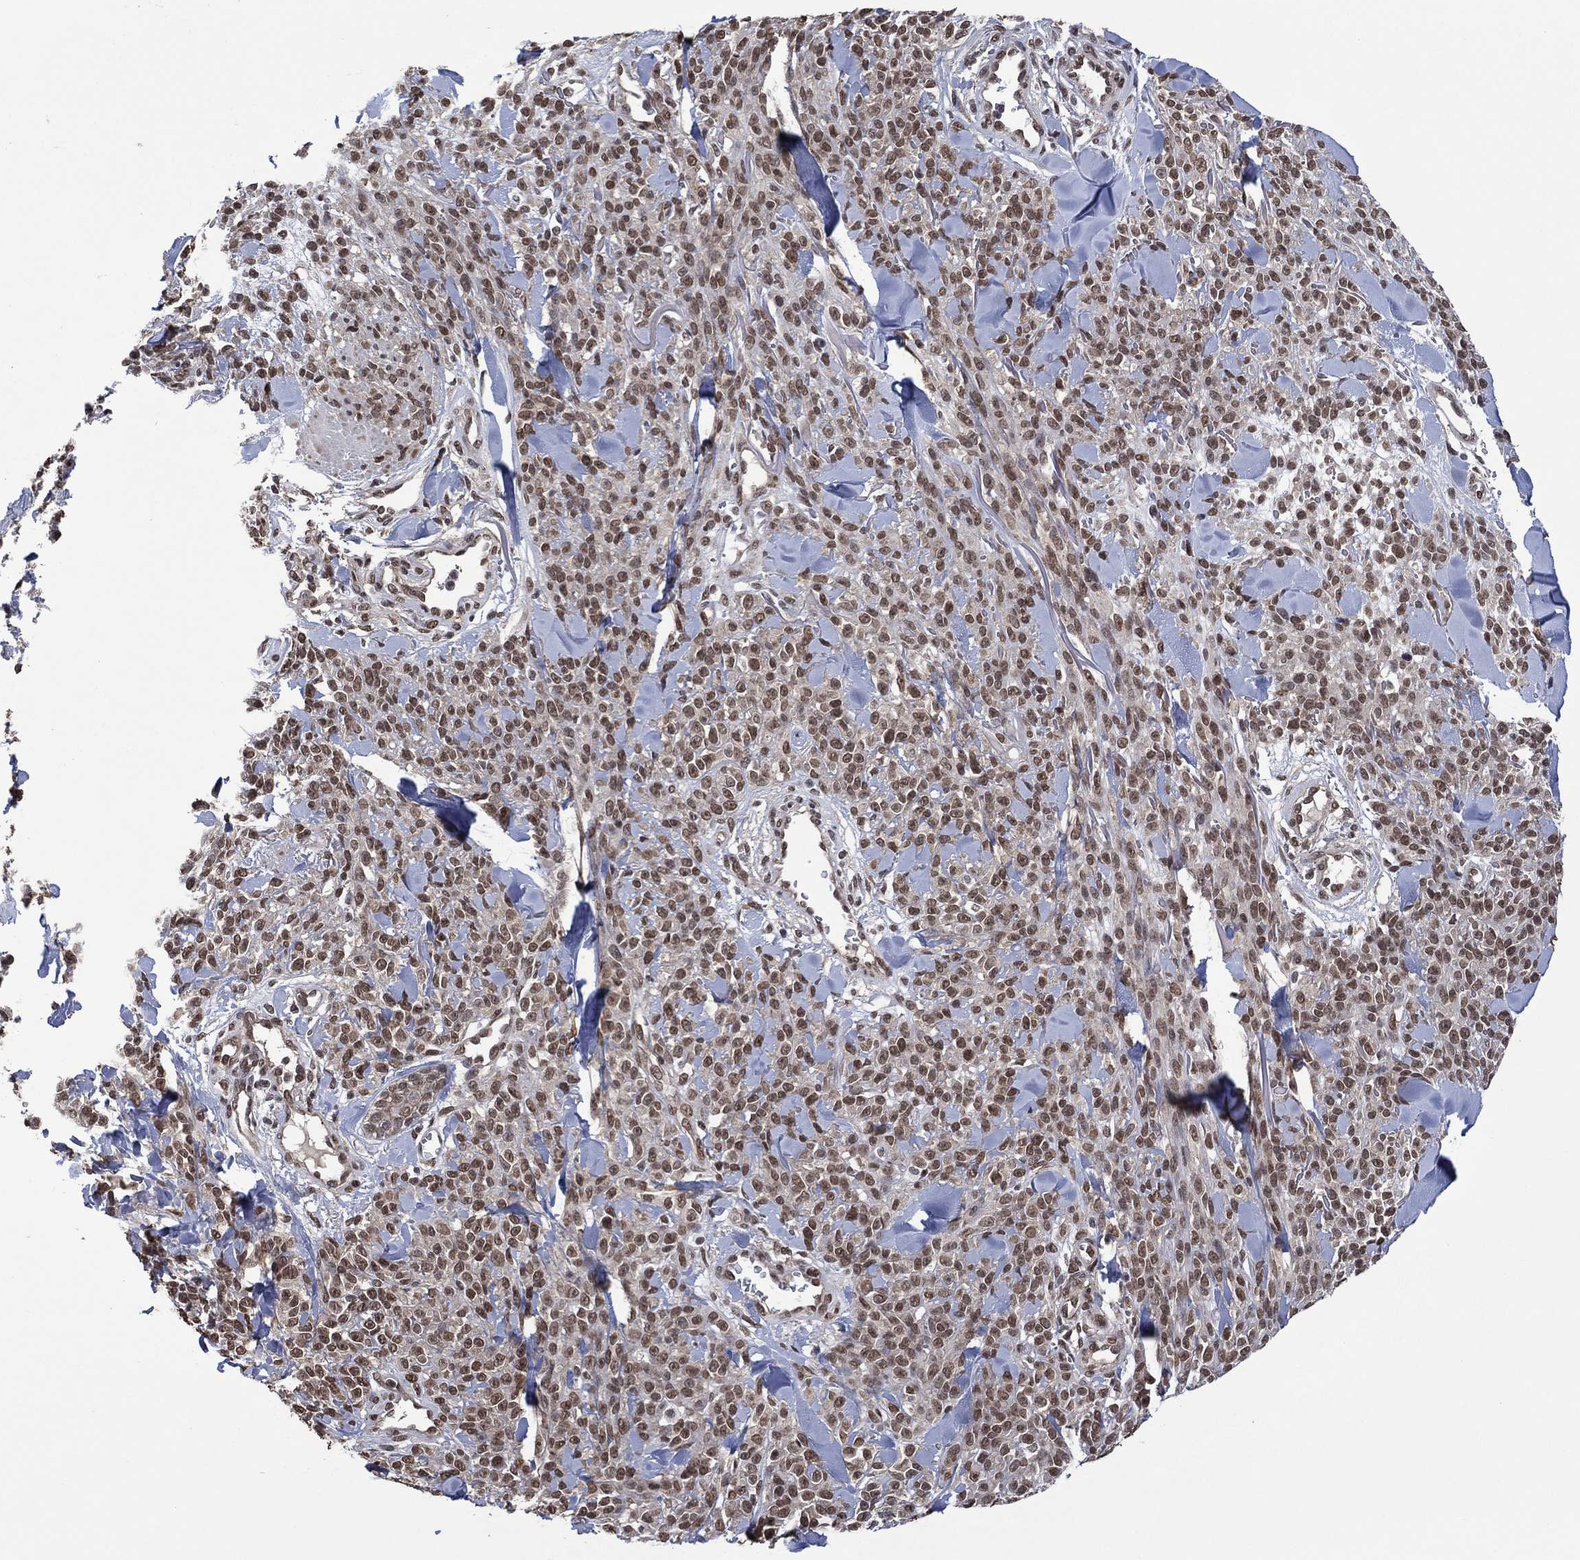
{"staining": {"intensity": "weak", "quantity": ">75%", "location": "nuclear"}, "tissue": "melanoma", "cell_type": "Tumor cells", "image_type": "cancer", "snomed": [{"axis": "morphology", "description": "Malignant melanoma, NOS"}, {"axis": "topography", "description": "Skin"}, {"axis": "topography", "description": "Skin of trunk"}], "caption": "Malignant melanoma tissue demonstrates weak nuclear positivity in approximately >75% of tumor cells, visualized by immunohistochemistry.", "gene": "EHMT1", "patient": {"sex": "male", "age": 74}}